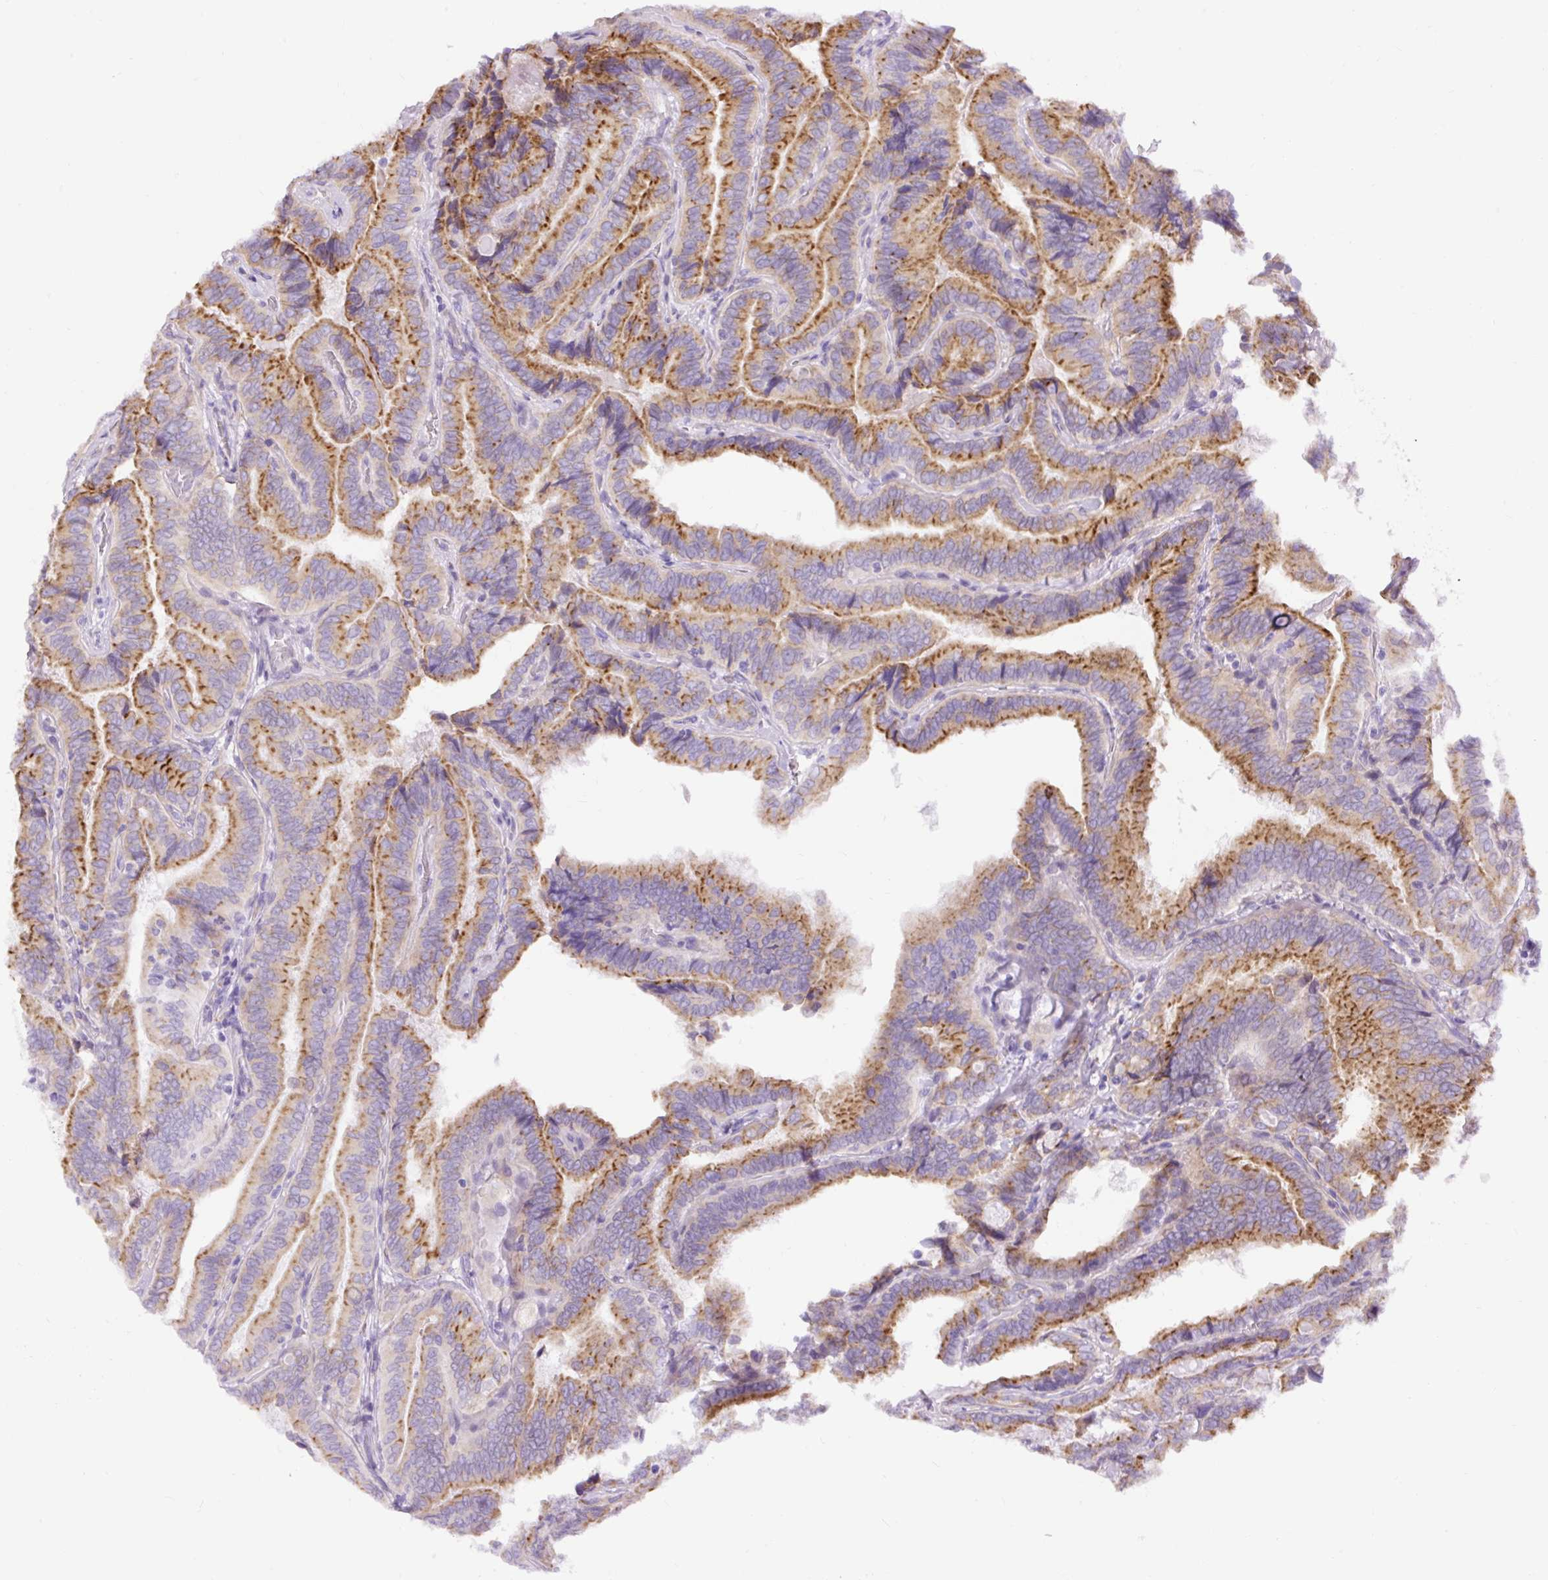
{"staining": {"intensity": "strong", "quantity": "25%-75%", "location": "cytoplasmic/membranous"}, "tissue": "thyroid cancer", "cell_type": "Tumor cells", "image_type": "cancer", "snomed": [{"axis": "morphology", "description": "Papillary adenocarcinoma, NOS"}, {"axis": "topography", "description": "Thyroid gland"}], "caption": "Strong cytoplasmic/membranous staining is identified in approximately 25%-75% of tumor cells in papillary adenocarcinoma (thyroid). The staining was performed using DAB (3,3'-diaminobenzidine) to visualize the protein expression in brown, while the nuclei were stained in blue with hematoxylin (Magnification: 20x).", "gene": "DDOST", "patient": {"sex": "male", "age": 61}}